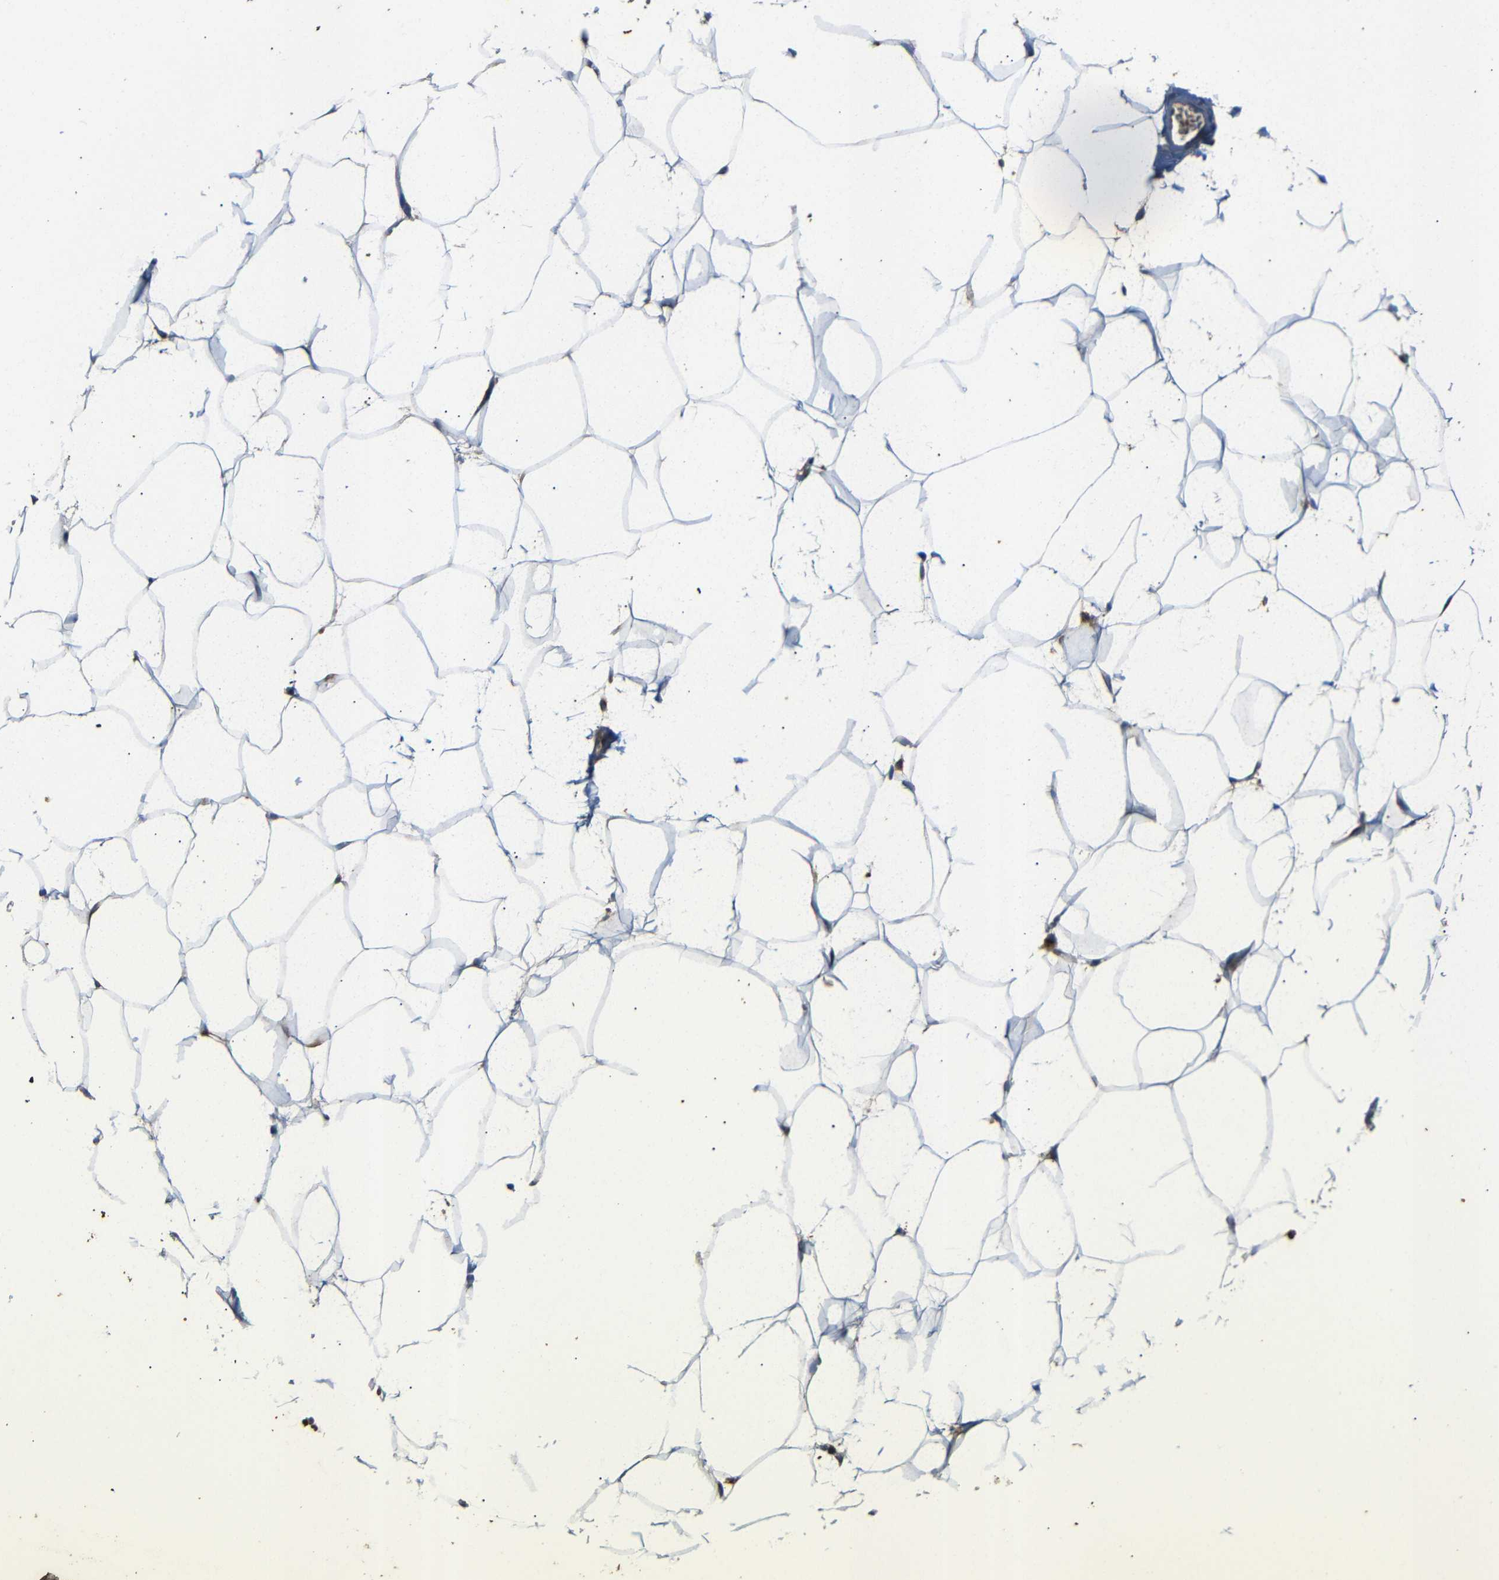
{"staining": {"intensity": "weak", "quantity": "25%-75%", "location": "cytoplasmic/membranous"}, "tissue": "adipose tissue", "cell_type": "Adipocytes", "image_type": "normal", "snomed": [{"axis": "morphology", "description": "Normal tissue, NOS"}, {"axis": "topography", "description": "Breast"}, {"axis": "topography", "description": "Adipose tissue"}], "caption": "A low amount of weak cytoplasmic/membranous positivity is identified in about 25%-75% of adipocytes in unremarkable adipose tissue.", "gene": "TRPC1", "patient": {"sex": "female", "age": 25}}